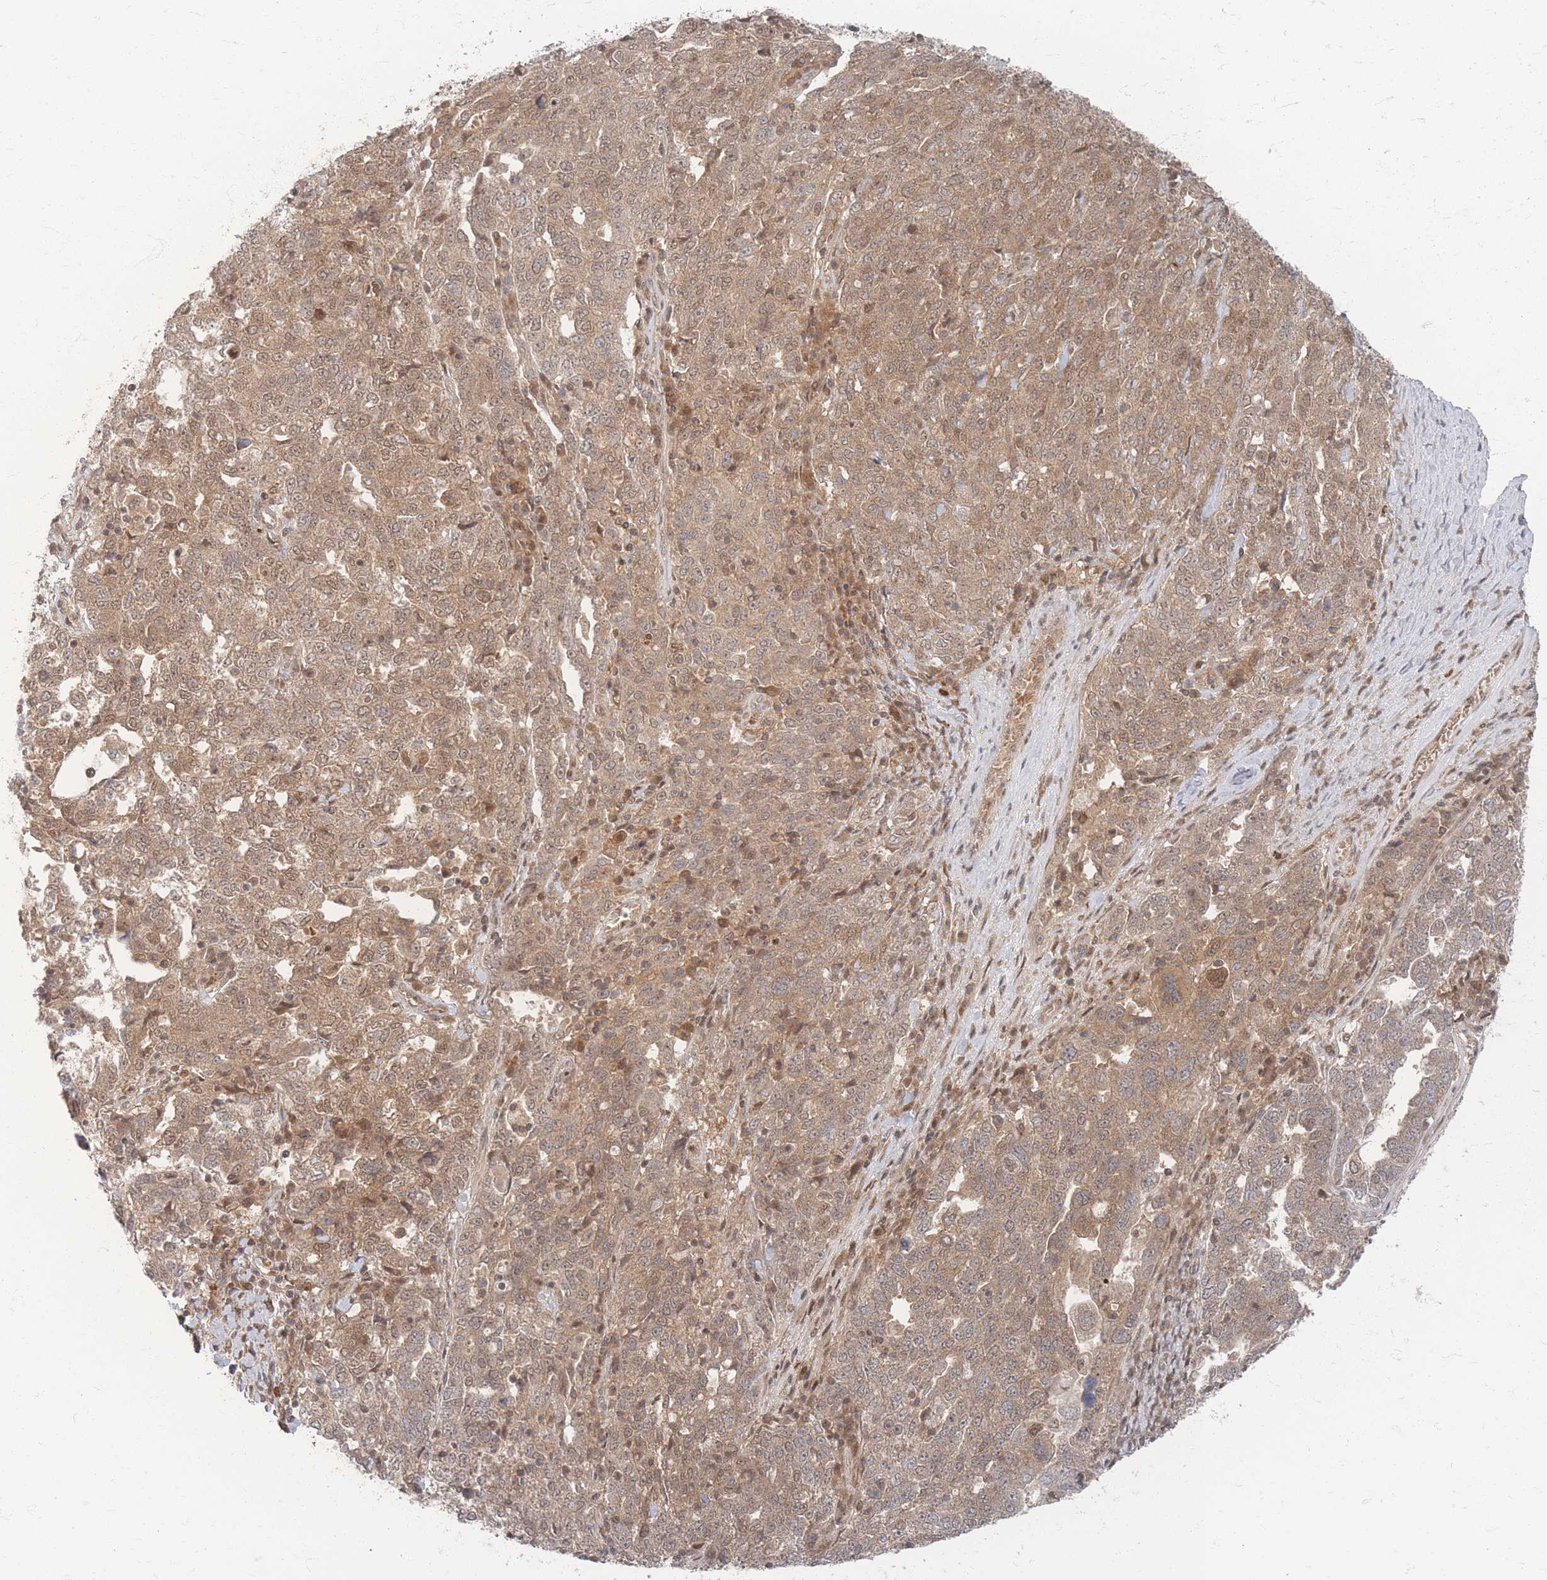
{"staining": {"intensity": "weak", "quantity": ">75%", "location": "cytoplasmic/membranous,nuclear"}, "tissue": "ovarian cancer", "cell_type": "Tumor cells", "image_type": "cancer", "snomed": [{"axis": "morphology", "description": "Carcinoma, endometroid"}, {"axis": "topography", "description": "Ovary"}], "caption": "DAB (3,3'-diaminobenzidine) immunohistochemical staining of human endometroid carcinoma (ovarian) reveals weak cytoplasmic/membranous and nuclear protein positivity in approximately >75% of tumor cells.", "gene": "PSMD9", "patient": {"sex": "female", "age": 62}}